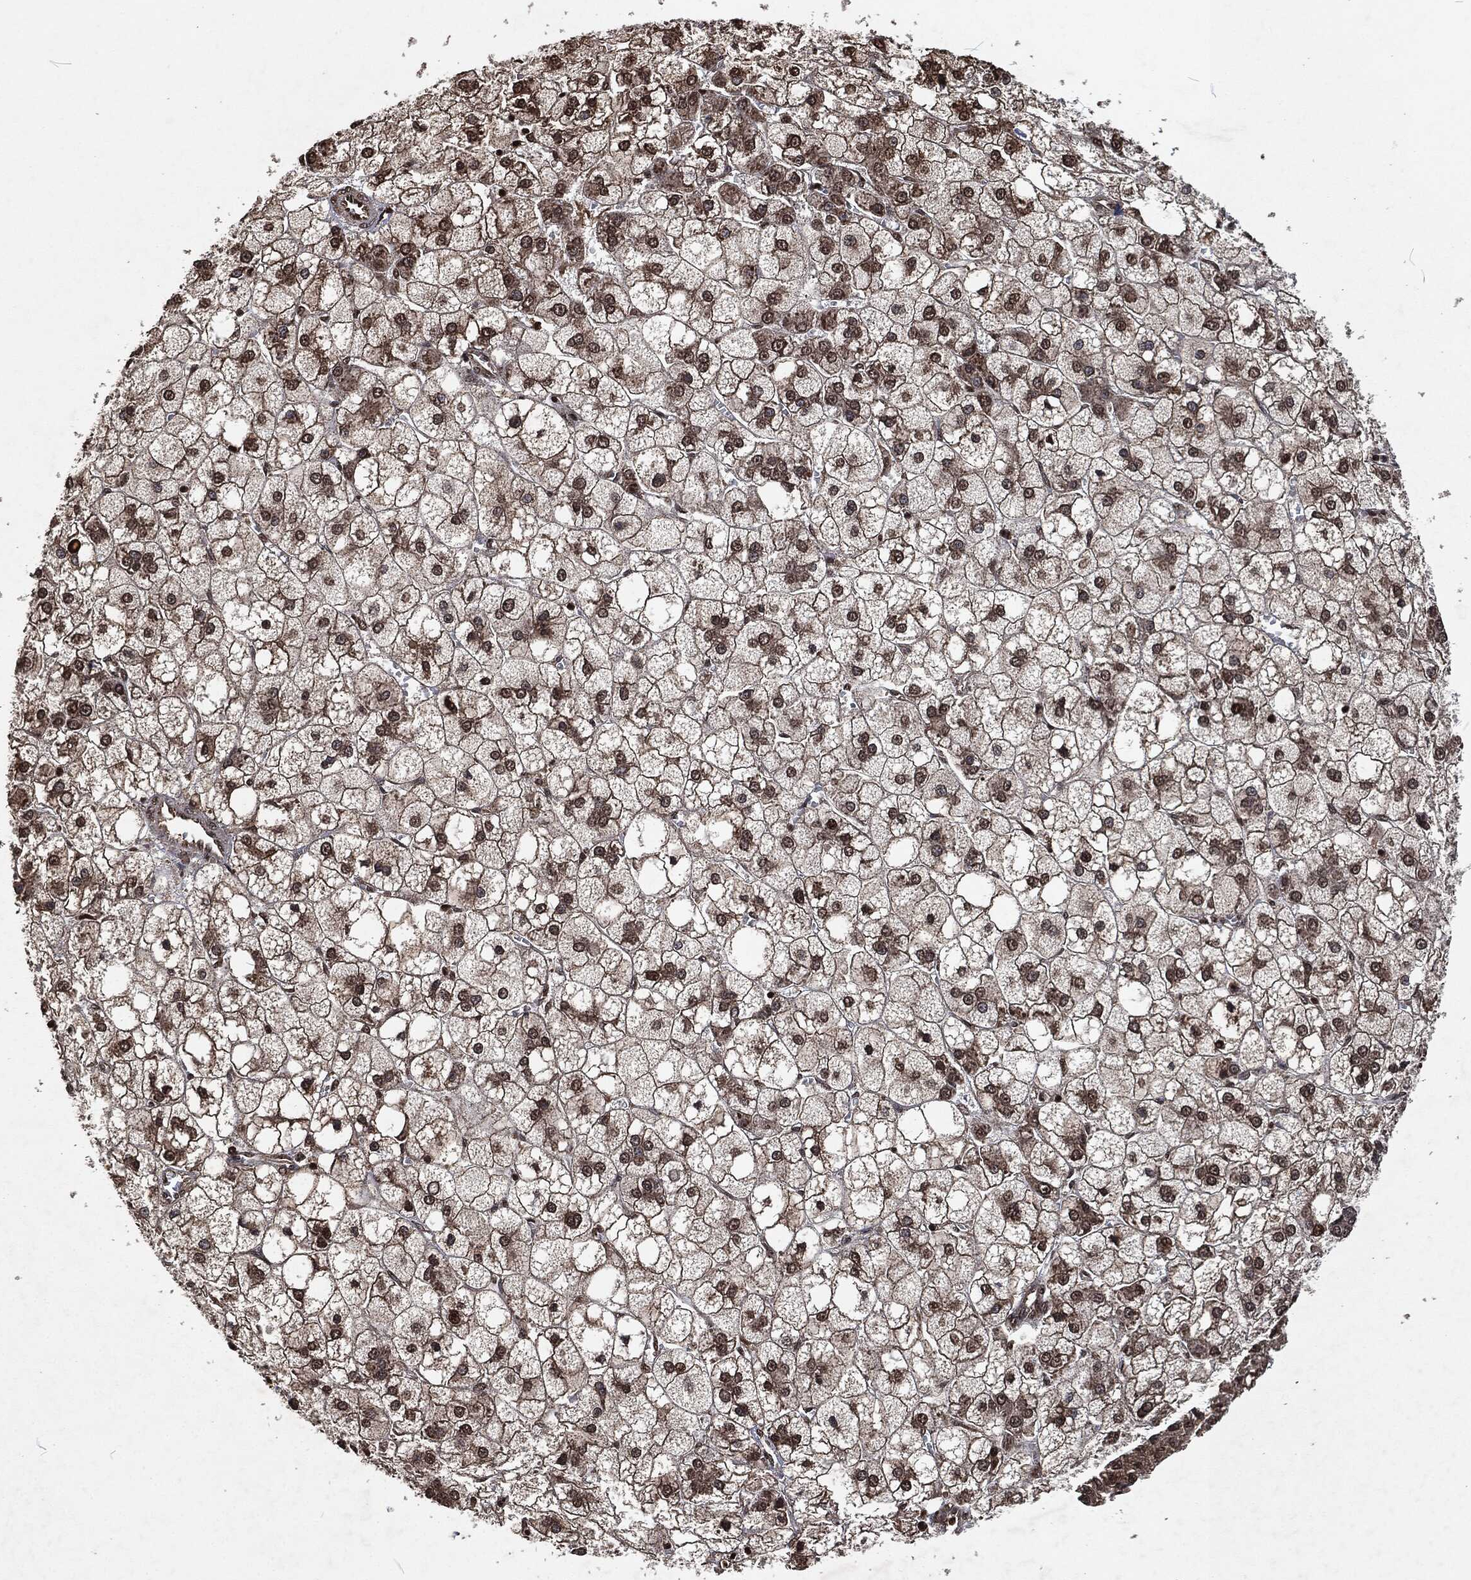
{"staining": {"intensity": "moderate", "quantity": "25%-75%", "location": "nuclear"}, "tissue": "liver cancer", "cell_type": "Tumor cells", "image_type": "cancer", "snomed": [{"axis": "morphology", "description": "Carcinoma, Hepatocellular, NOS"}, {"axis": "topography", "description": "Liver"}], "caption": "A brown stain labels moderate nuclear staining of a protein in human hepatocellular carcinoma (liver) tumor cells.", "gene": "SNAI1", "patient": {"sex": "male", "age": 73}}